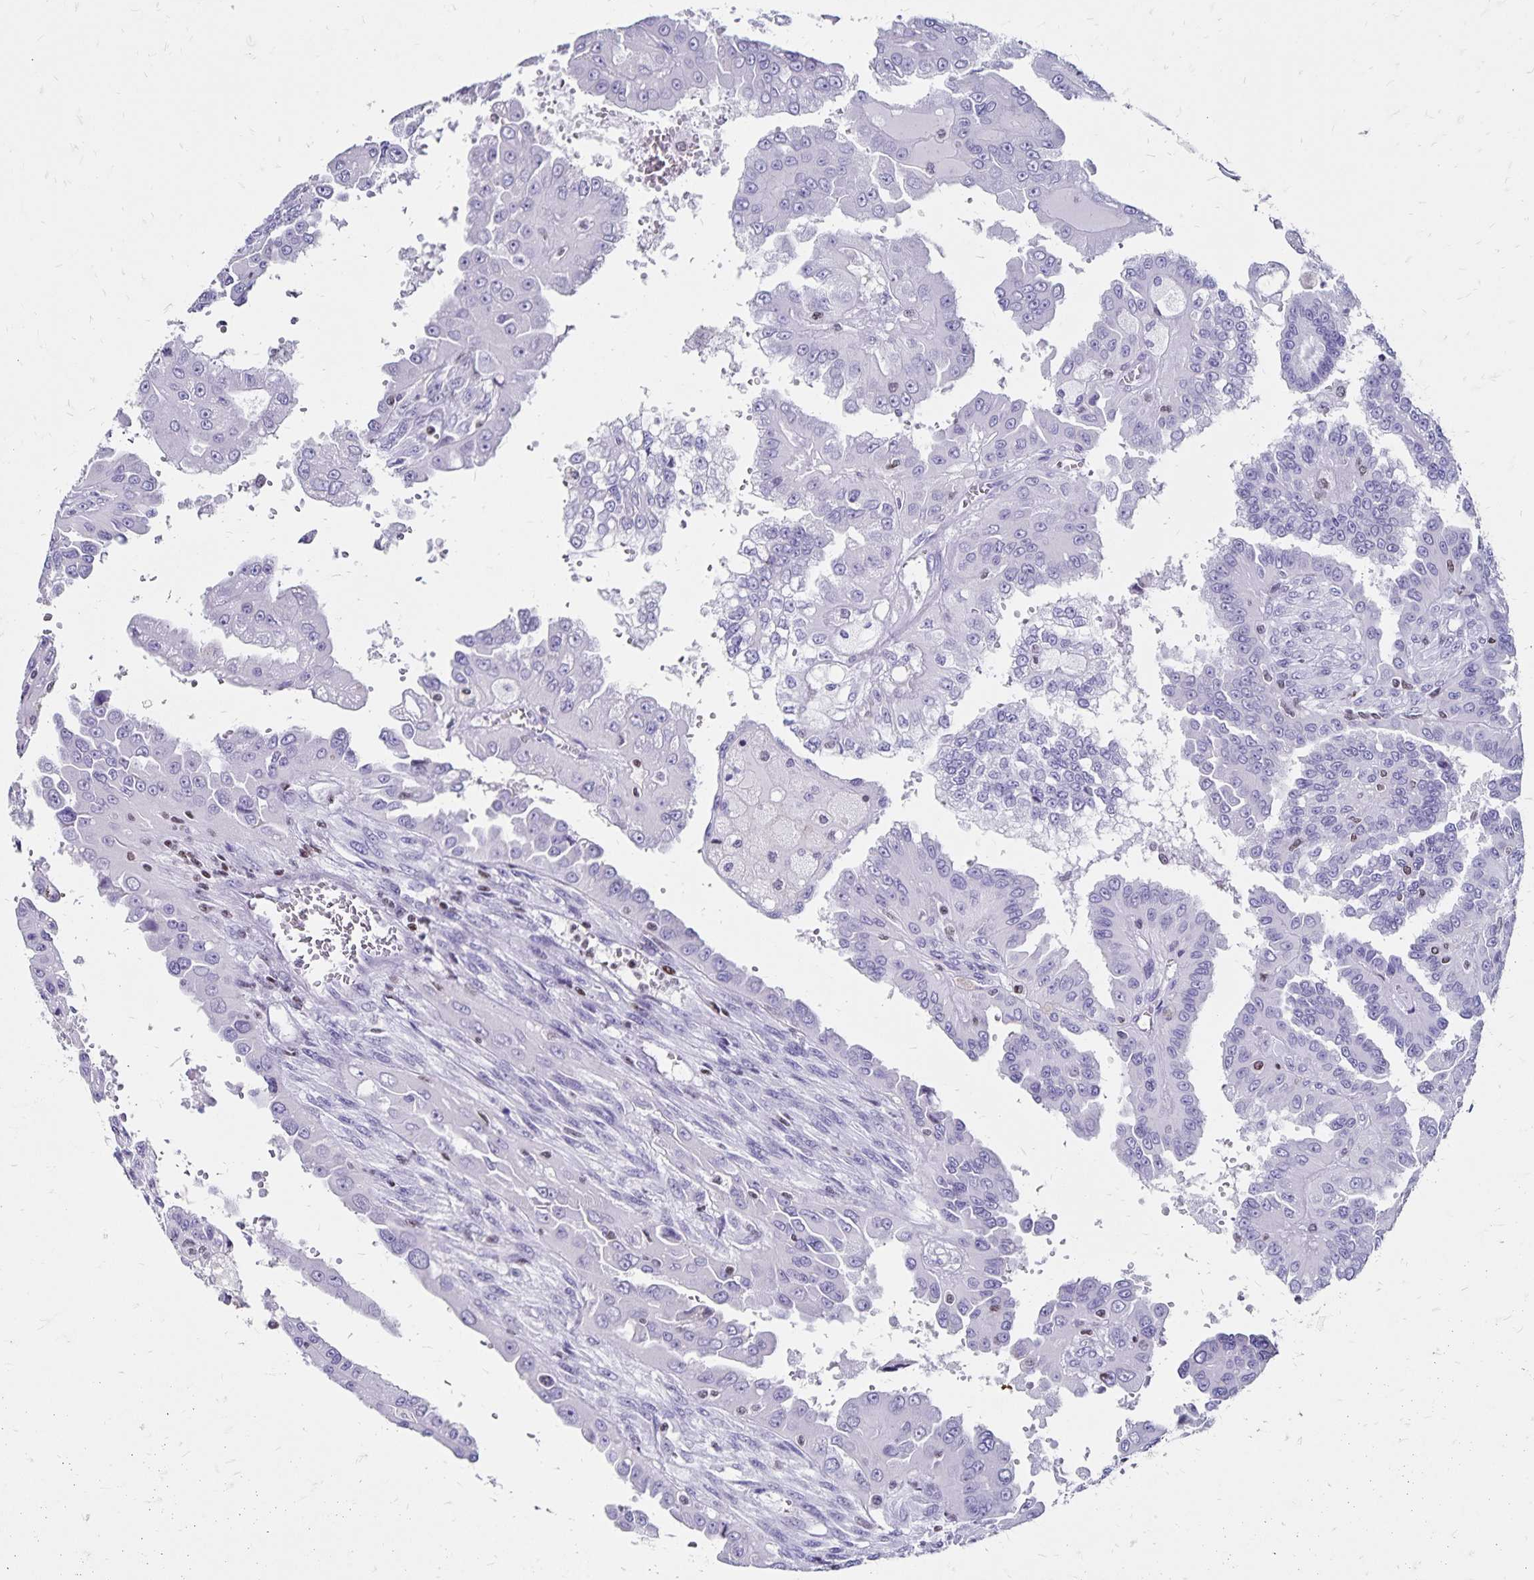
{"staining": {"intensity": "negative", "quantity": "none", "location": "none"}, "tissue": "renal cancer", "cell_type": "Tumor cells", "image_type": "cancer", "snomed": [{"axis": "morphology", "description": "Adenocarcinoma, NOS"}, {"axis": "topography", "description": "Kidney"}], "caption": "An immunohistochemistry (IHC) image of renal cancer (adenocarcinoma) is shown. There is no staining in tumor cells of renal cancer (adenocarcinoma).", "gene": "IKZF1", "patient": {"sex": "male", "age": 58}}